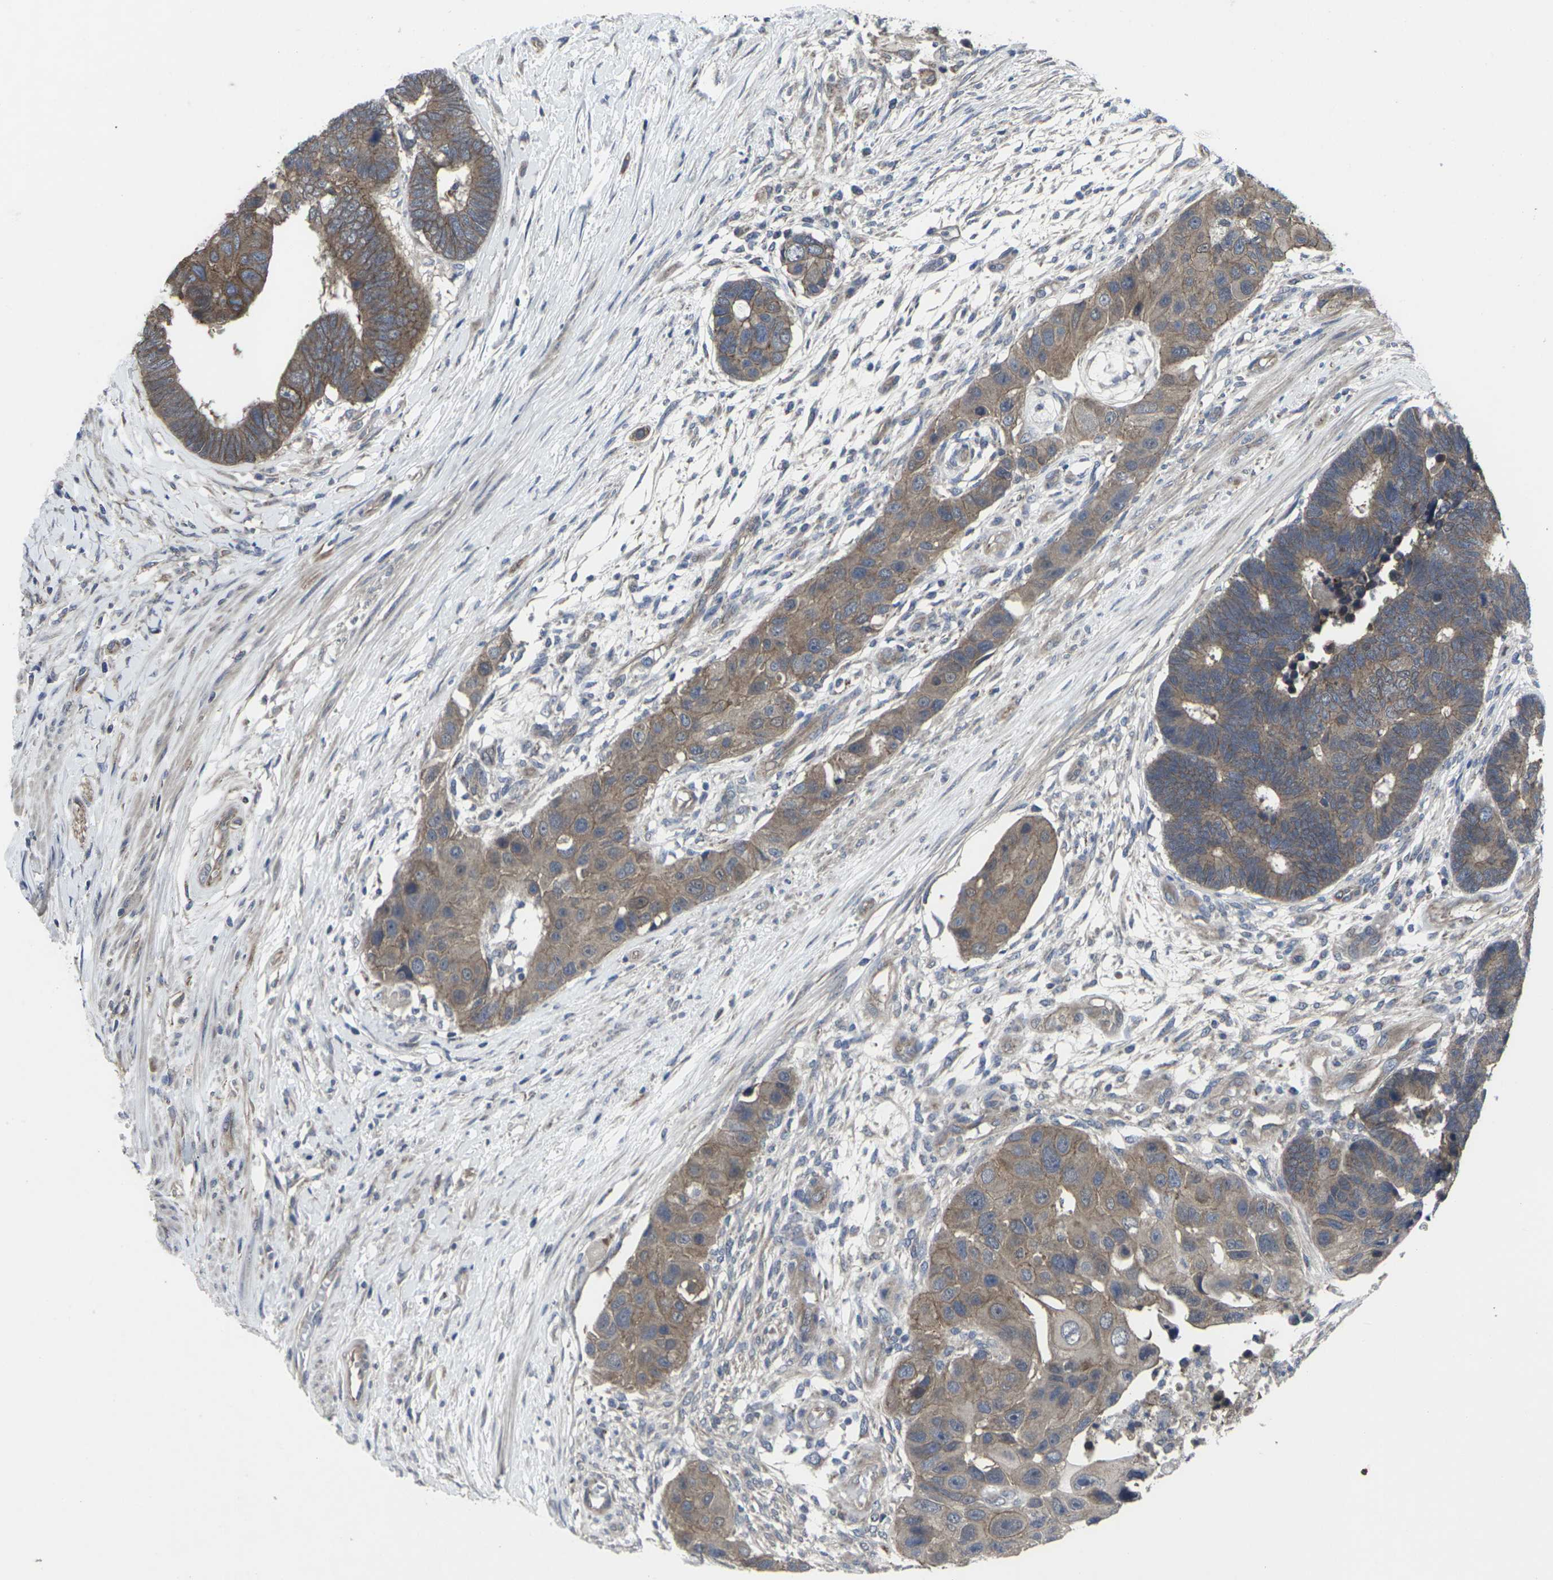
{"staining": {"intensity": "moderate", "quantity": ">75%", "location": "cytoplasmic/membranous"}, "tissue": "colorectal cancer", "cell_type": "Tumor cells", "image_type": "cancer", "snomed": [{"axis": "morphology", "description": "Adenocarcinoma, NOS"}, {"axis": "topography", "description": "Rectum"}], "caption": "Moderate cytoplasmic/membranous positivity for a protein is seen in approximately >75% of tumor cells of colorectal cancer (adenocarcinoma) using immunohistochemistry.", "gene": "MAPKAPK2", "patient": {"sex": "male", "age": 51}}